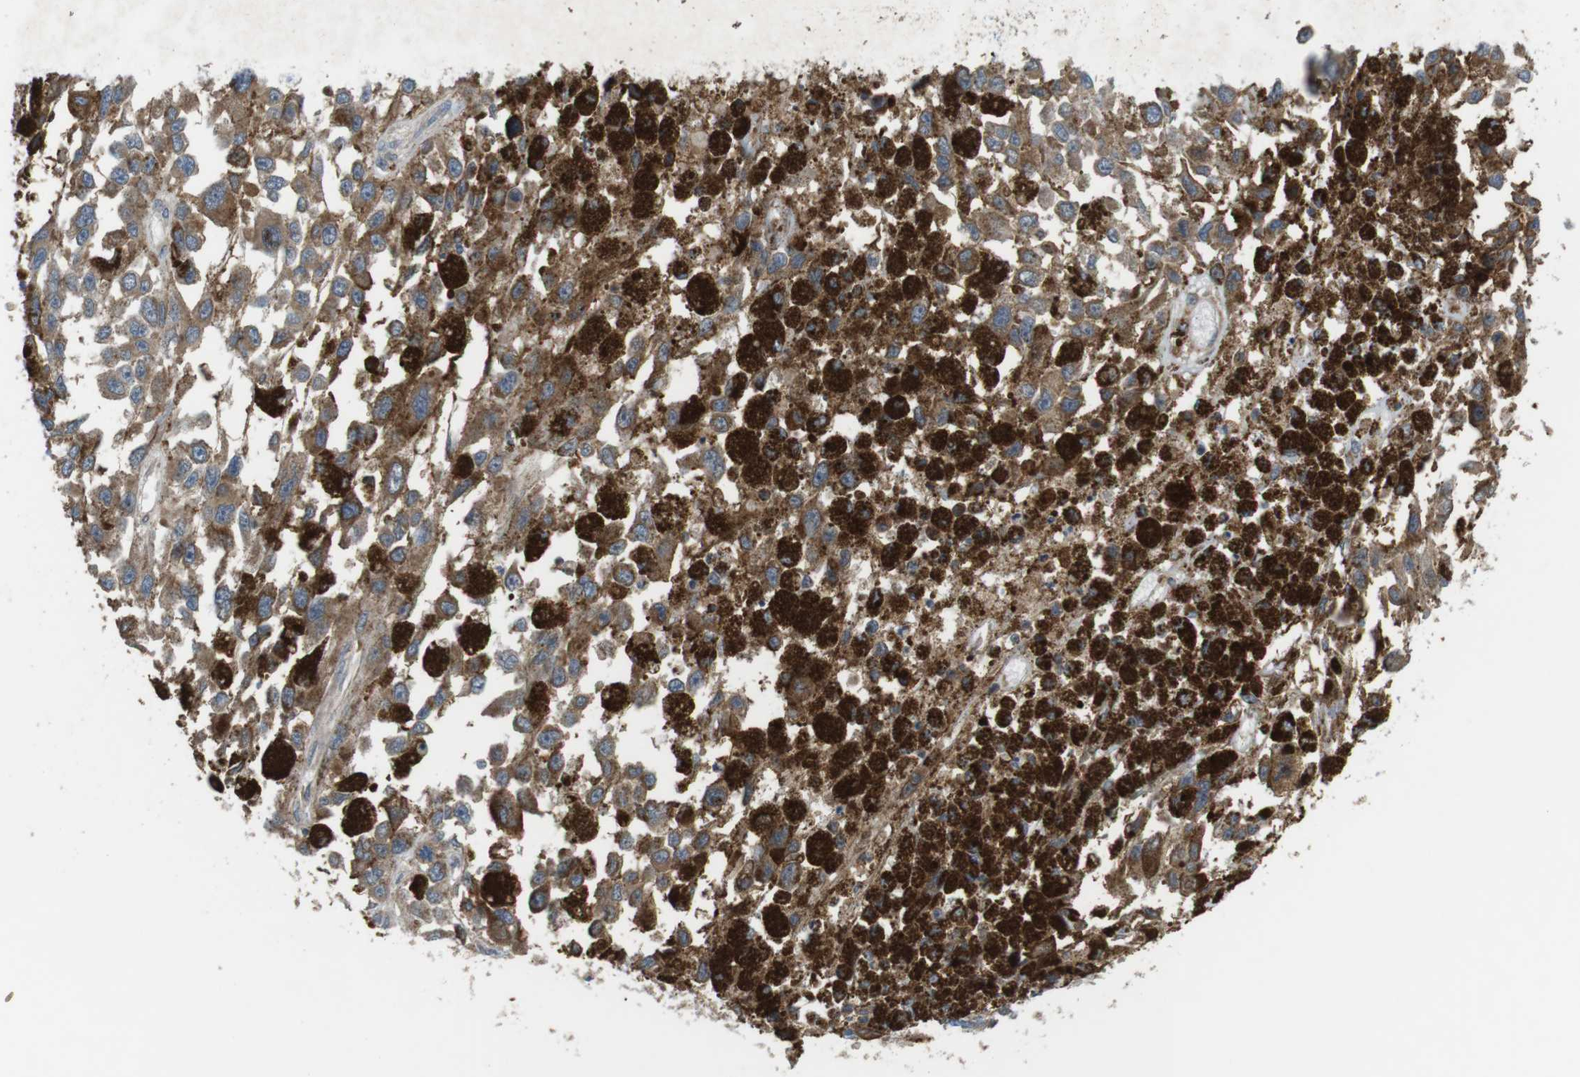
{"staining": {"intensity": "moderate", "quantity": ">75%", "location": "cytoplasmic/membranous"}, "tissue": "melanoma", "cell_type": "Tumor cells", "image_type": "cancer", "snomed": [{"axis": "morphology", "description": "Malignant melanoma, Metastatic site"}, {"axis": "topography", "description": "Lymph node"}], "caption": "Immunohistochemical staining of human malignant melanoma (metastatic site) exhibits moderate cytoplasmic/membranous protein expression in approximately >75% of tumor cells.", "gene": "DDAH2", "patient": {"sex": "male", "age": 59}}